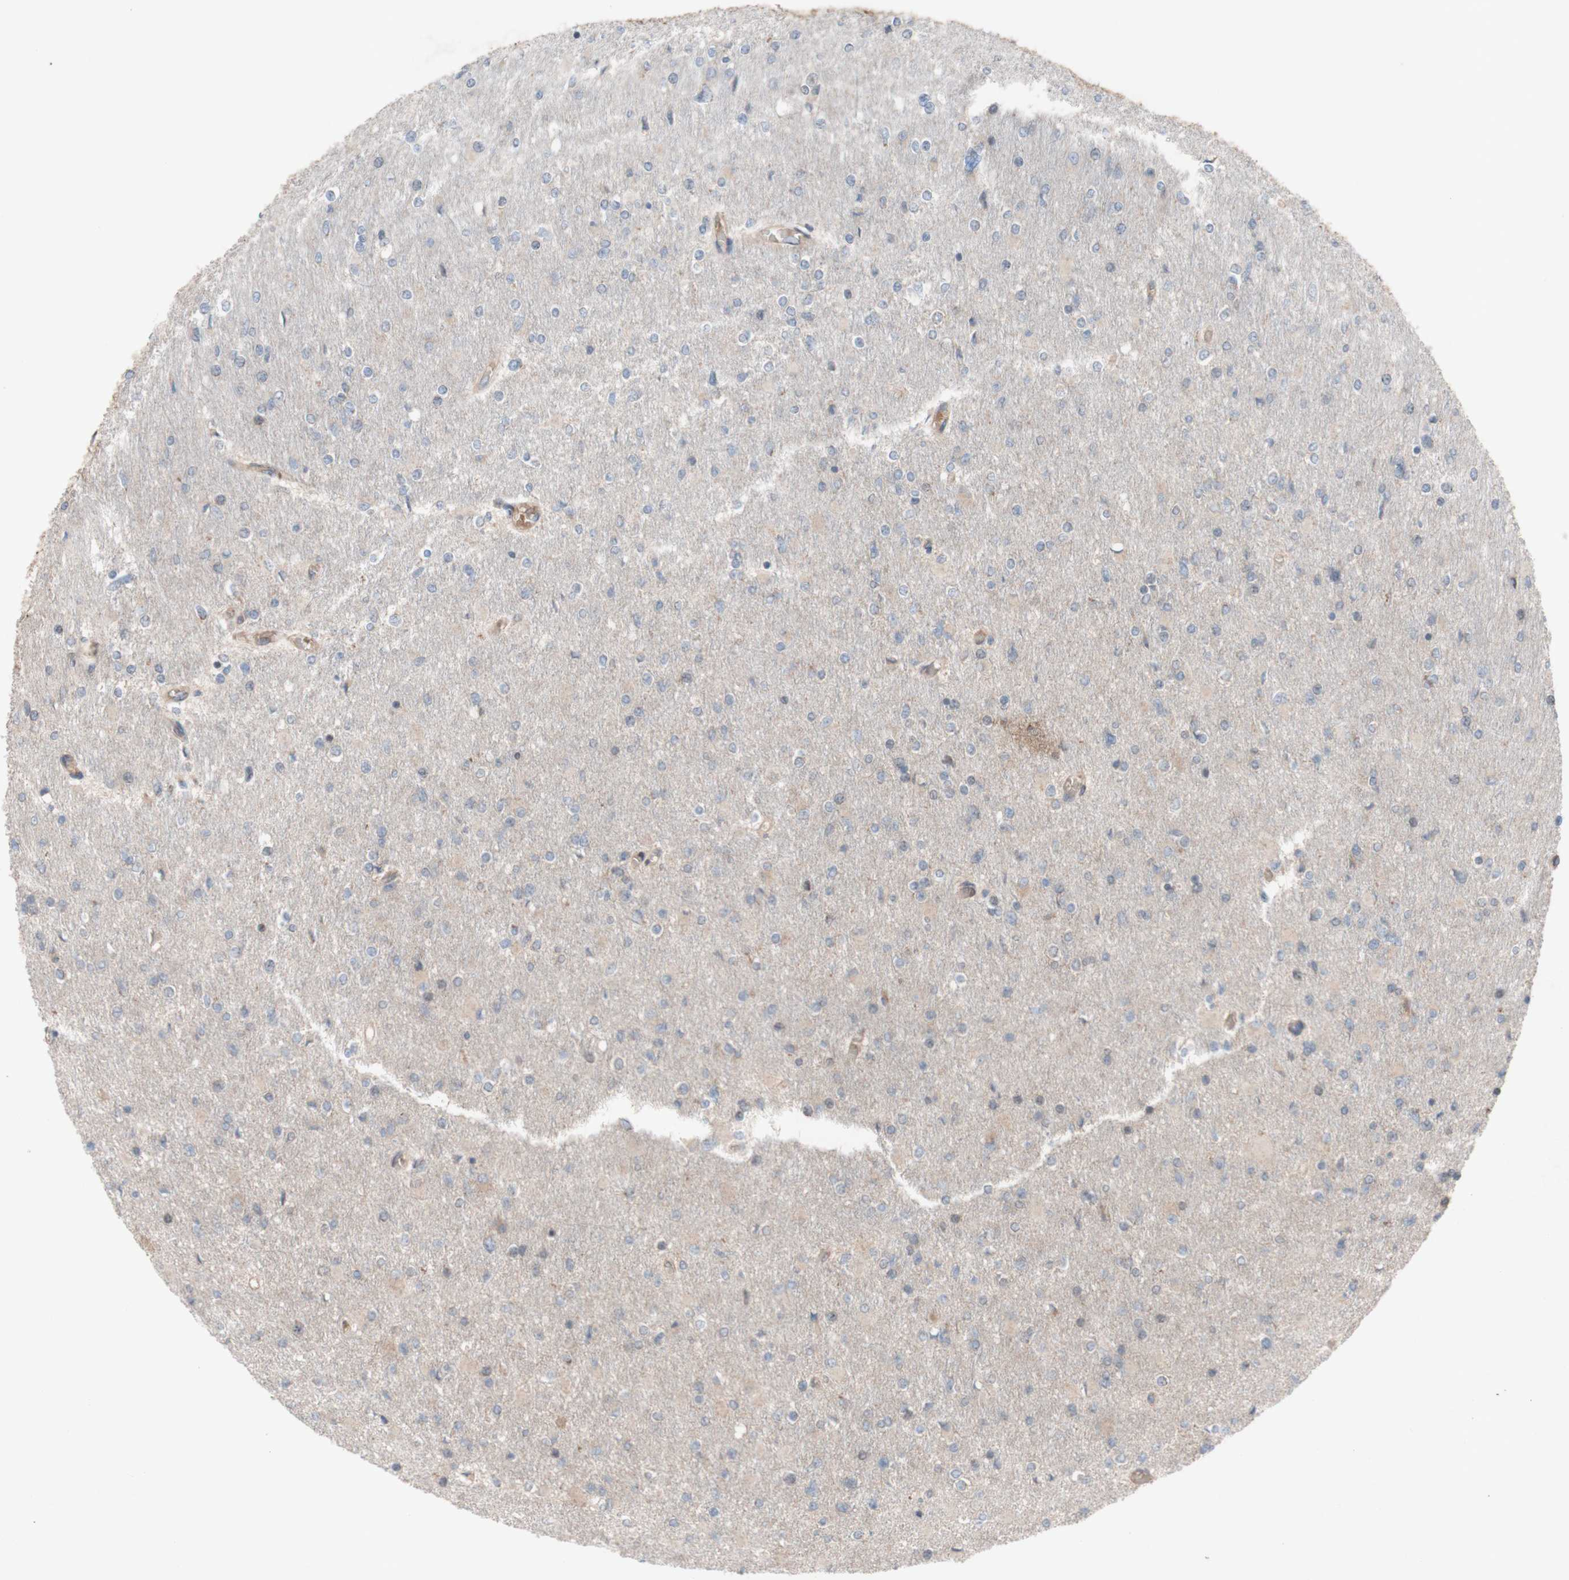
{"staining": {"intensity": "weak", "quantity": ">75%", "location": "cytoplasmic/membranous"}, "tissue": "glioma", "cell_type": "Tumor cells", "image_type": "cancer", "snomed": [{"axis": "morphology", "description": "Glioma, malignant, High grade"}, {"axis": "topography", "description": "Cerebral cortex"}], "caption": "Tumor cells exhibit weak cytoplasmic/membranous staining in approximately >75% of cells in glioma. The protein of interest is shown in brown color, while the nuclei are stained blue.", "gene": "TST", "patient": {"sex": "female", "age": 36}}